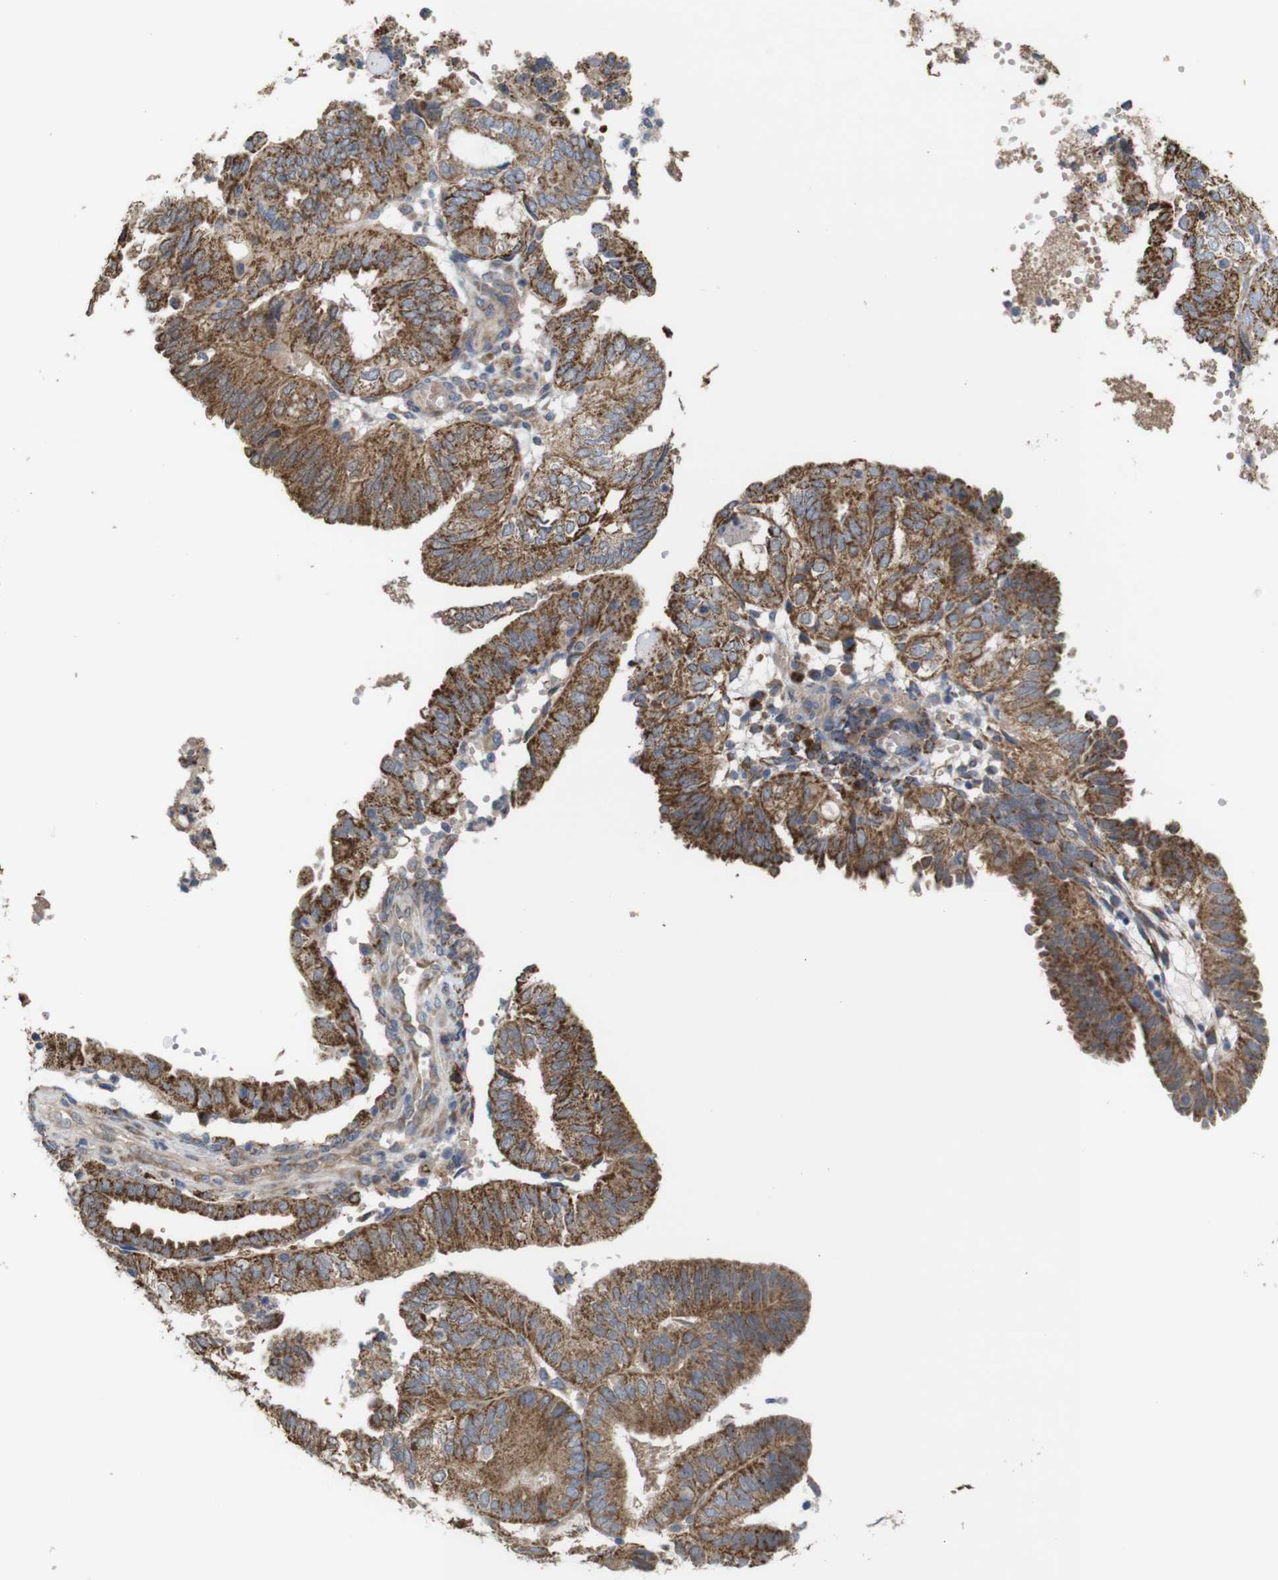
{"staining": {"intensity": "strong", "quantity": "25%-75%", "location": "cytoplasmic/membranous"}, "tissue": "endometrial cancer", "cell_type": "Tumor cells", "image_type": "cancer", "snomed": [{"axis": "morphology", "description": "Adenocarcinoma, NOS"}, {"axis": "topography", "description": "Uterus"}], "caption": "A micrograph of human endometrial cancer stained for a protein demonstrates strong cytoplasmic/membranous brown staining in tumor cells.", "gene": "PTPRR", "patient": {"sex": "female", "age": 60}}